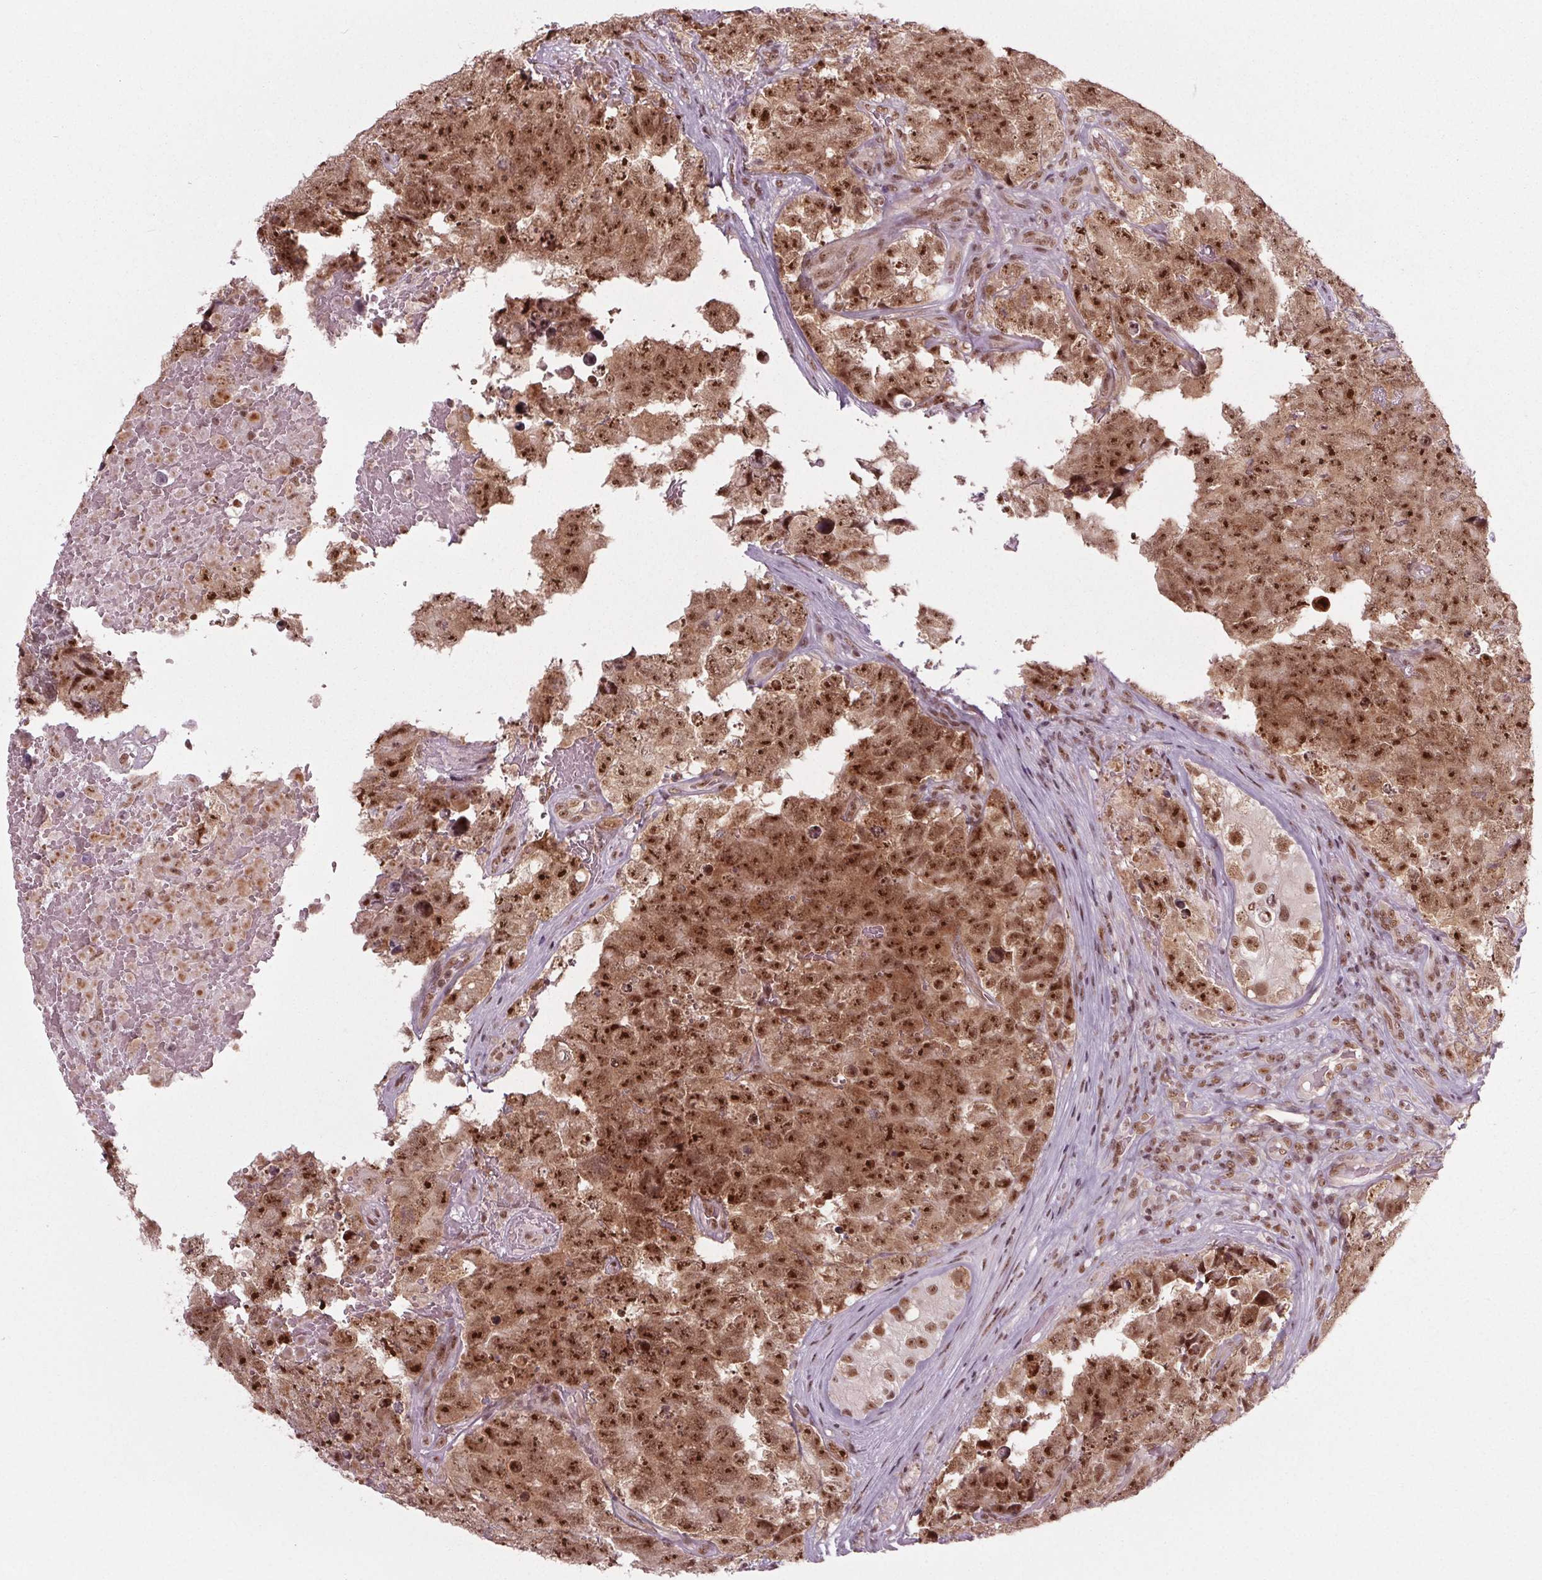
{"staining": {"intensity": "strong", "quantity": ">75%", "location": "nuclear"}, "tissue": "testis cancer", "cell_type": "Tumor cells", "image_type": "cancer", "snomed": [{"axis": "morphology", "description": "Carcinoma, Embryonal, NOS"}, {"axis": "topography", "description": "Testis"}], "caption": "A high amount of strong nuclear staining is identified in approximately >75% of tumor cells in embryonal carcinoma (testis) tissue.", "gene": "DDX41", "patient": {"sex": "male", "age": 18}}